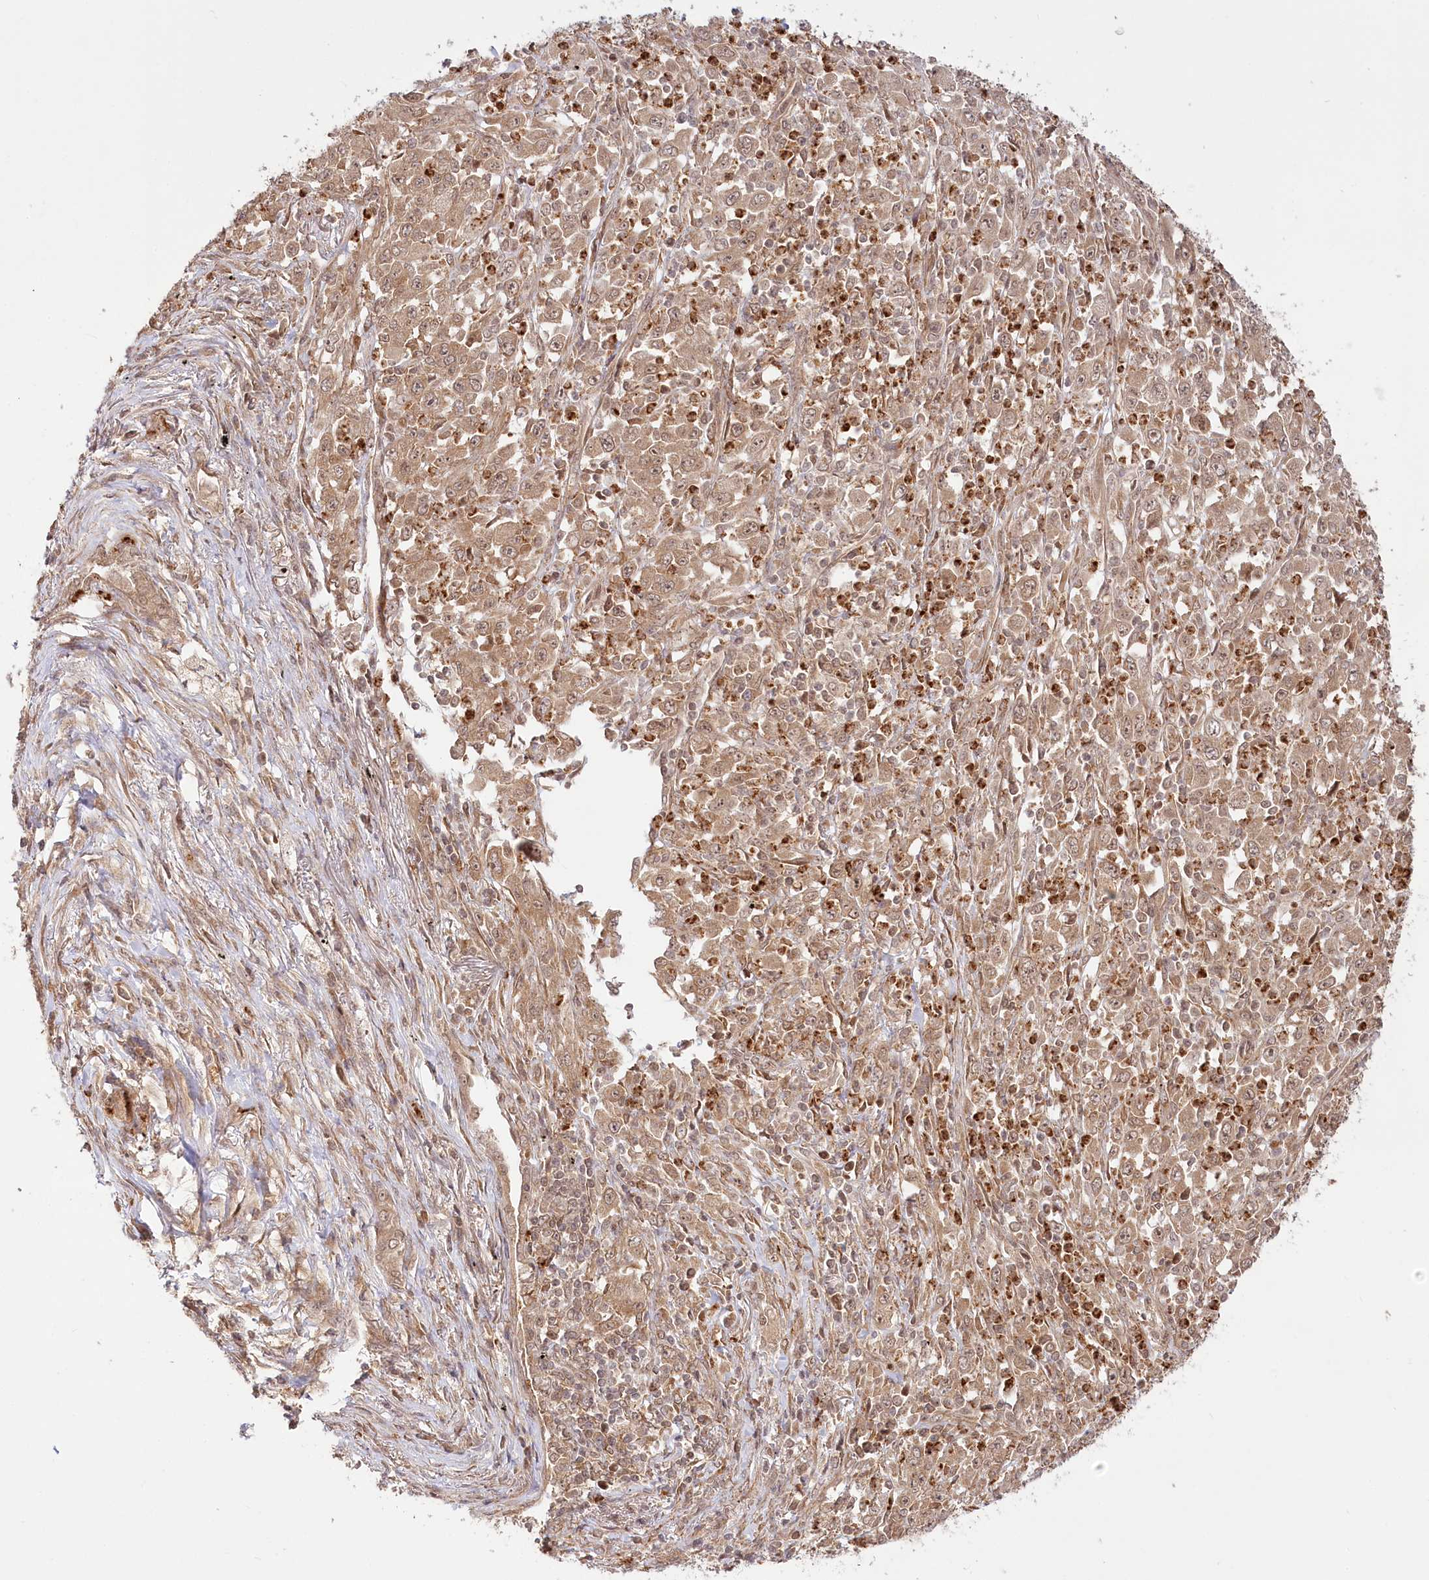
{"staining": {"intensity": "moderate", "quantity": ">75%", "location": "cytoplasmic/membranous,nuclear"}, "tissue": "melanoma", "cell_type": "Tumor cells", "image_type": "cancer", "snomed": [{"axis": "morphology", "description": "Malignant melanoma, Metastatic site"}, {"axis": "topography", "description": "Skin"}], "caption": "About >75% of tumor cells in human melanoma reveal moderate cytoplasmic/membranous and nuclear protein positivity as visualized by brown immunohistochemical staining.", "gene": "CEP70", "patient": {"sex": "female", "age": 56}}